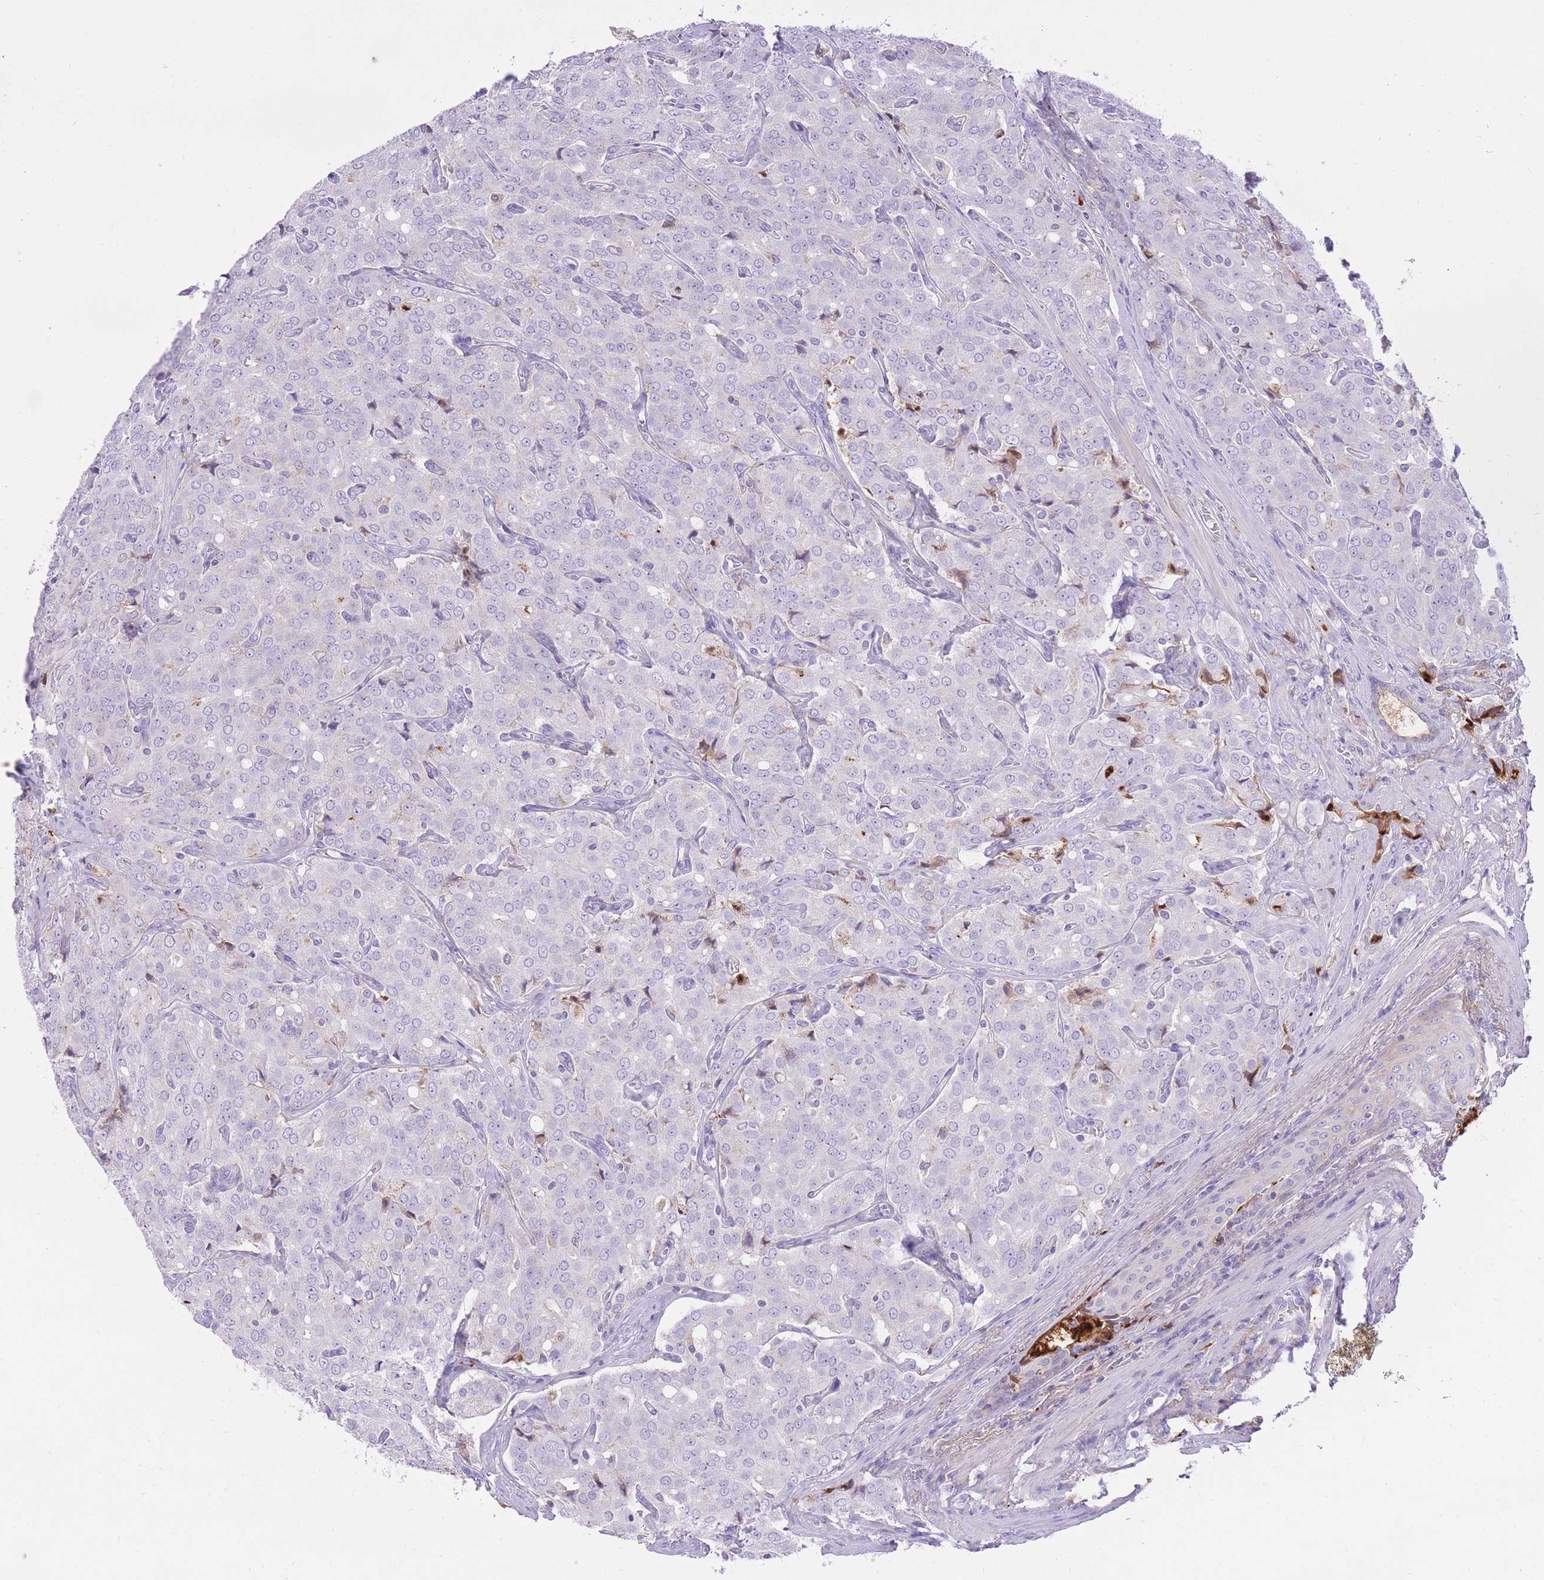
{"staining": {"intensity": "negative", "quantity": "none", "location": "none"}, "tissue": "prostate cancer", "cell_type": "Tumor cells", "image_type": "cancer", "snomed": [{"axis": "morphology", "description": "Adenocarcinoma, High grade"}, {"axis": "topography", "description": "Prostate"}], "caption": "This is an IHC histopathology image of human high-grade adenocarcinoma (prostate). There is no staining in tumor cells.", "gene": "HRG", "patient": {"sex": "male", "age": 68}}